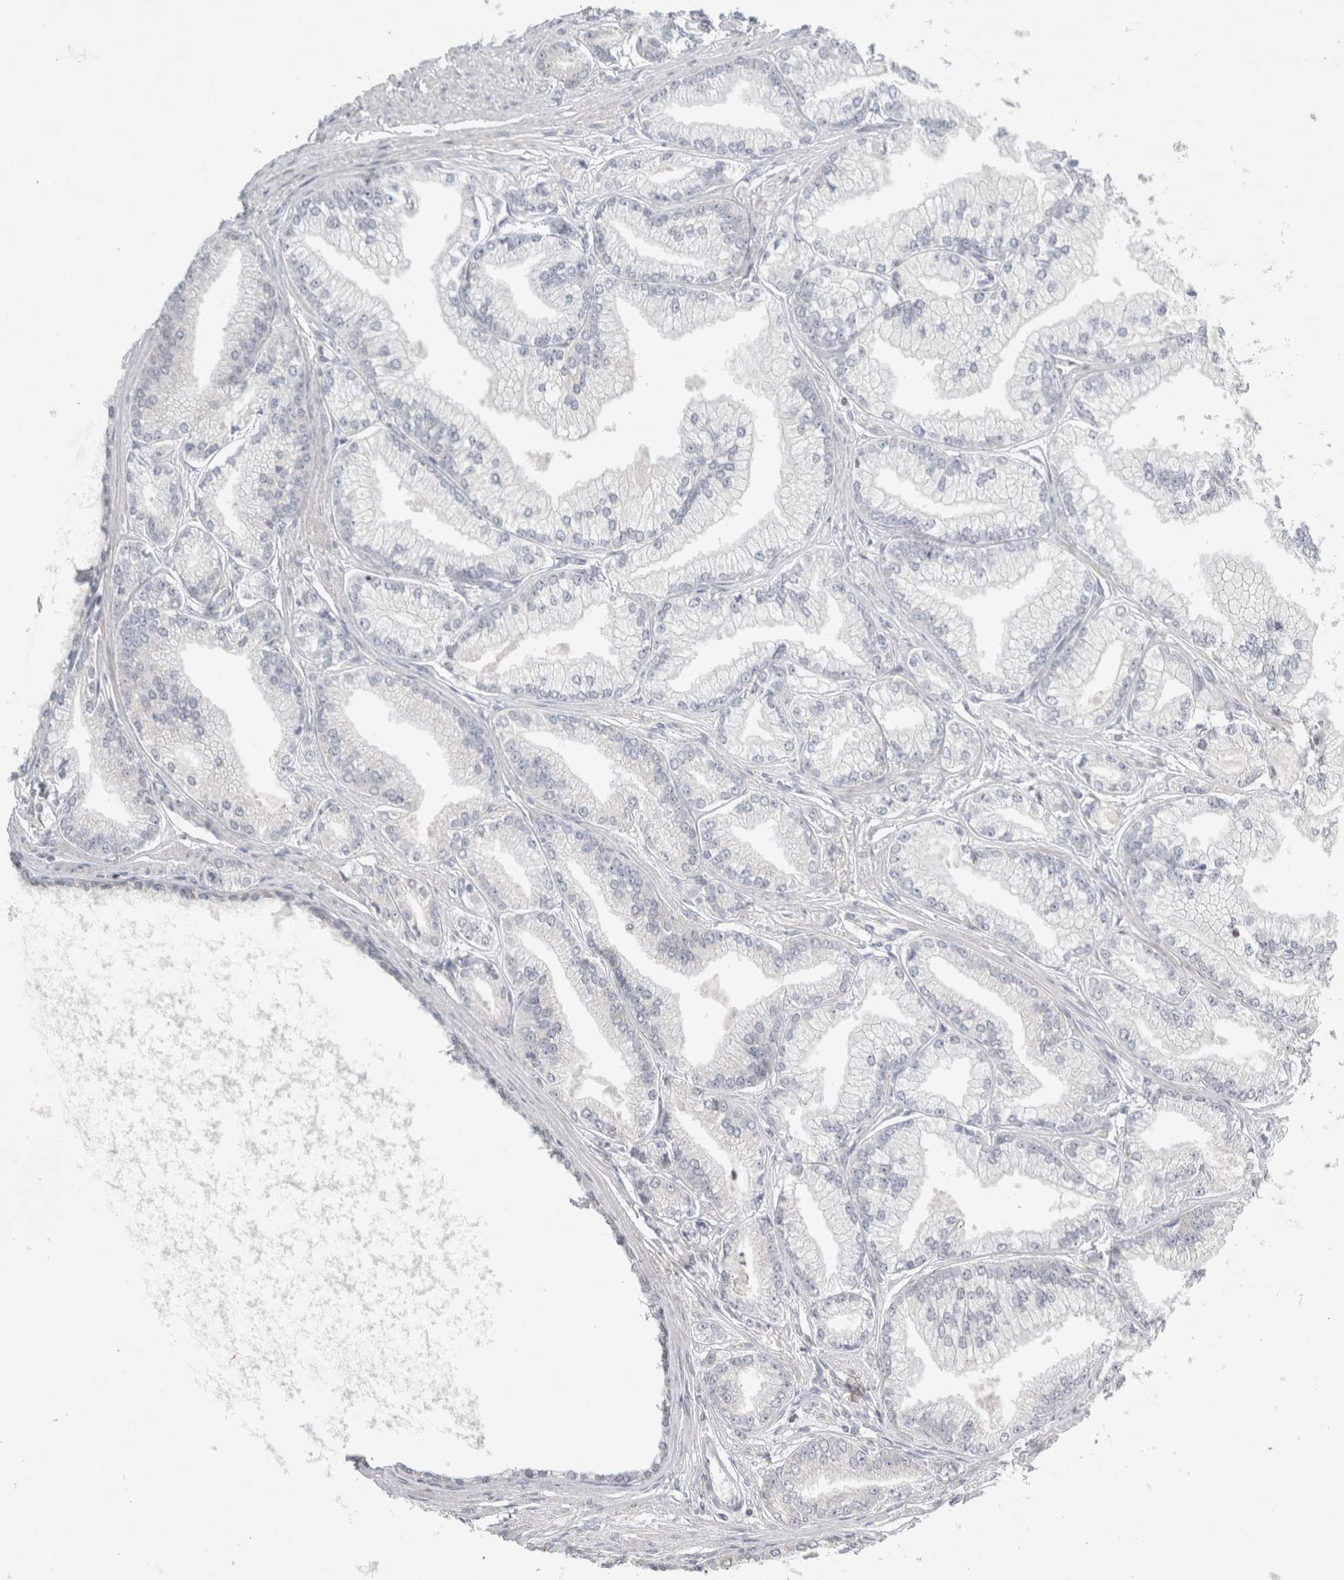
{"staining": {"intensity": "negative", "quantity": "none", "location": "none"}, "tissue": "prostate cancer", "cell_type": "Tumor cells", "image_type": "cancer", "snomed": [{"axis": "morphology", "description": "Adenocarcinoma, Low grade"}, {"axis": "topography", "description": "Prostate"}], "caption": "This is an IHC image of prostate cancer. There is no positivity in tumor cells.", "gene": "AGMAT", "patient": {"sex": "male", "age": 52}}